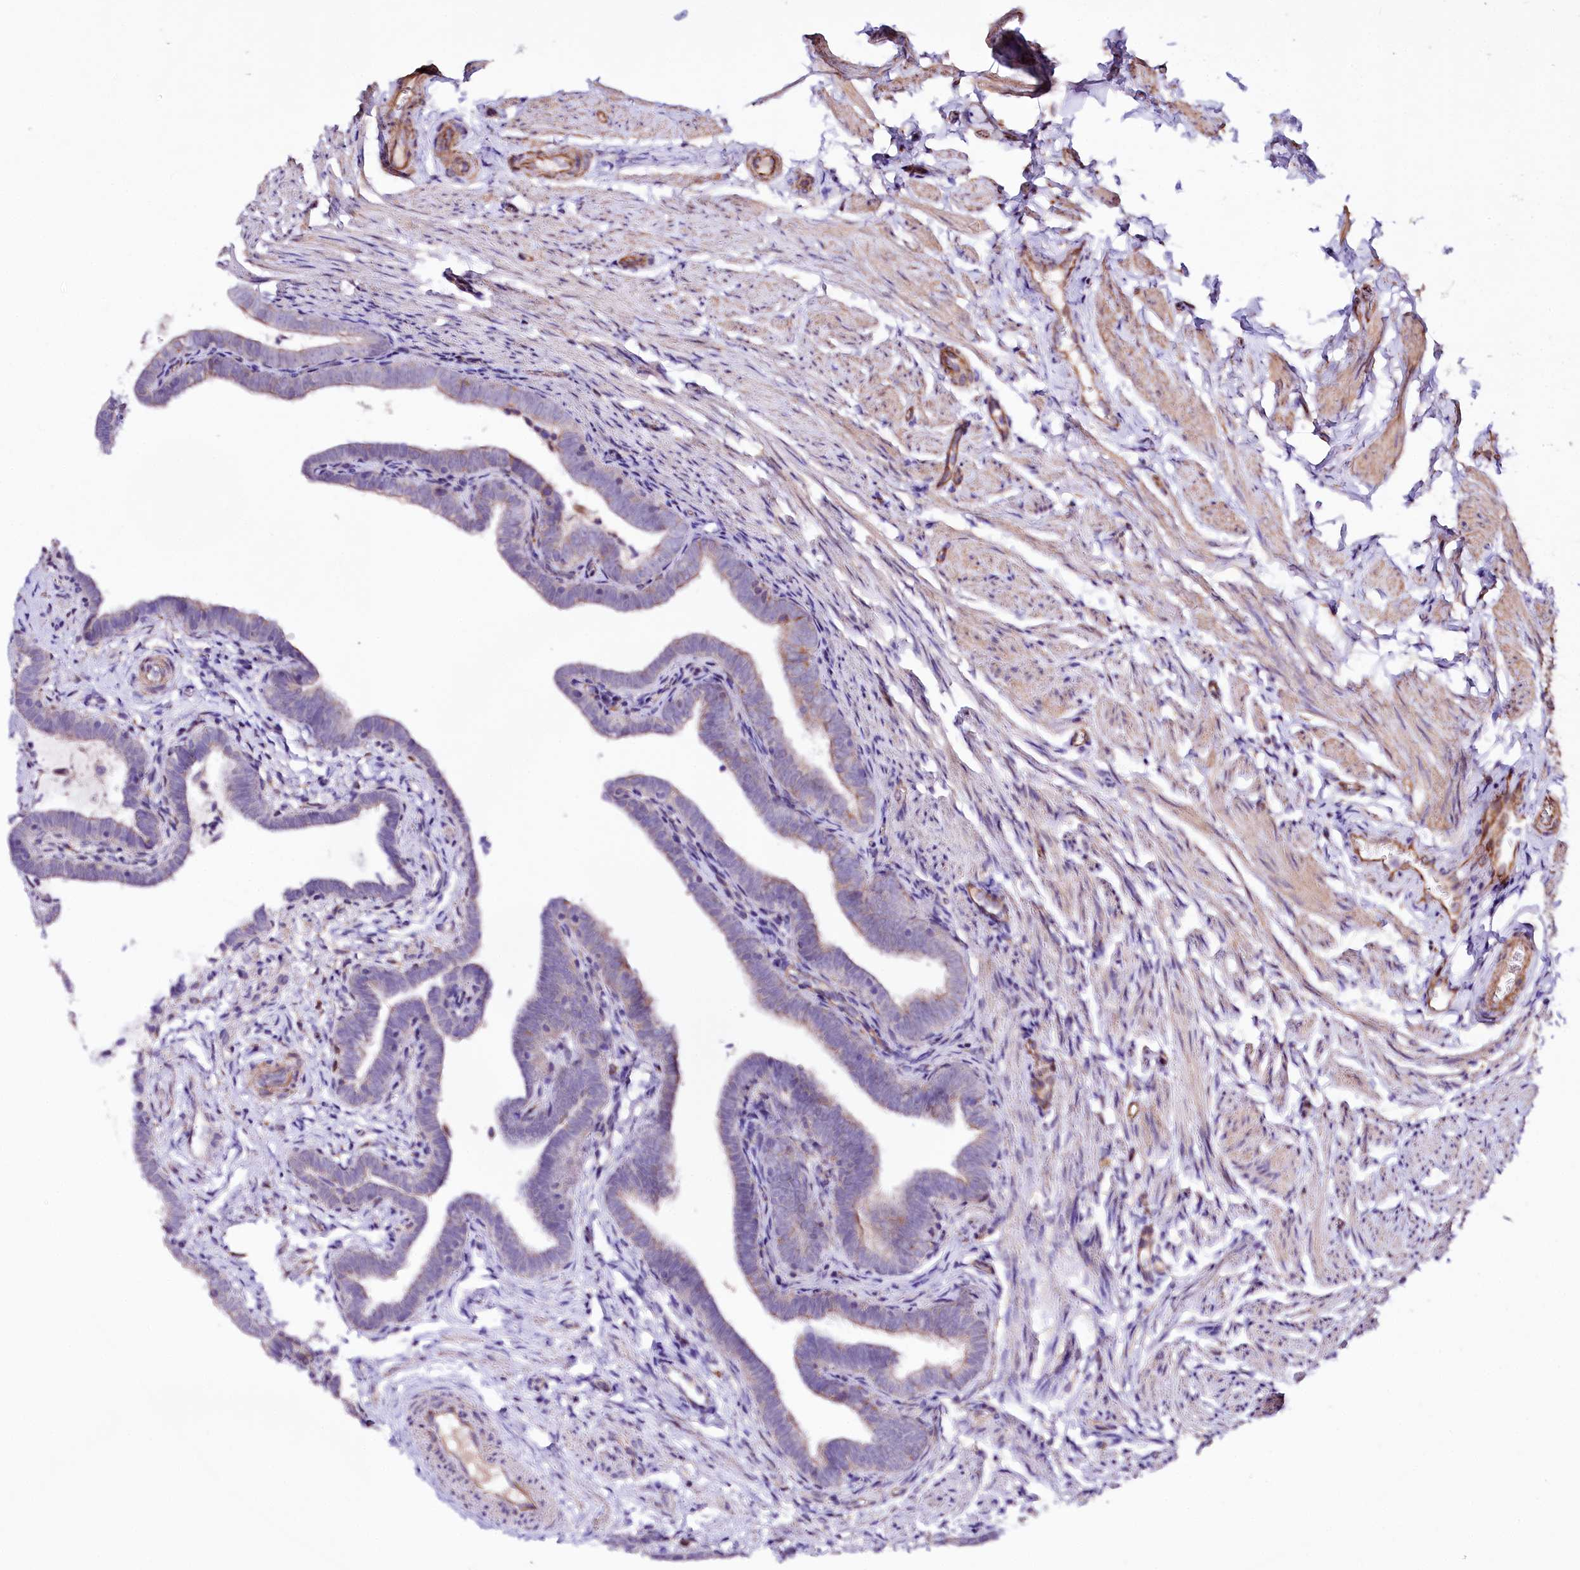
{"staining": {"intensity": "moderate", "quantity": "25%-75%", "location": "cytoplasmic/membranous"}, "tissue": "fallopian tube", "cell_type": "Glandular cells", "image_type": "normal", "snomed": [{"axis": "morphology", "description": "Normal tissue, NOS"}, {"axis": "topography", "description": "Fallopian tube"}], "caption": "An image showing moderate cytoplasmic/membranous positivity in about 25%-75% of glandular cells in benign fallopian tube, as visualized by brown immunohistochemical staining.", "gene": "TTC12", "patient": {"sex": "female", "age": 36}}